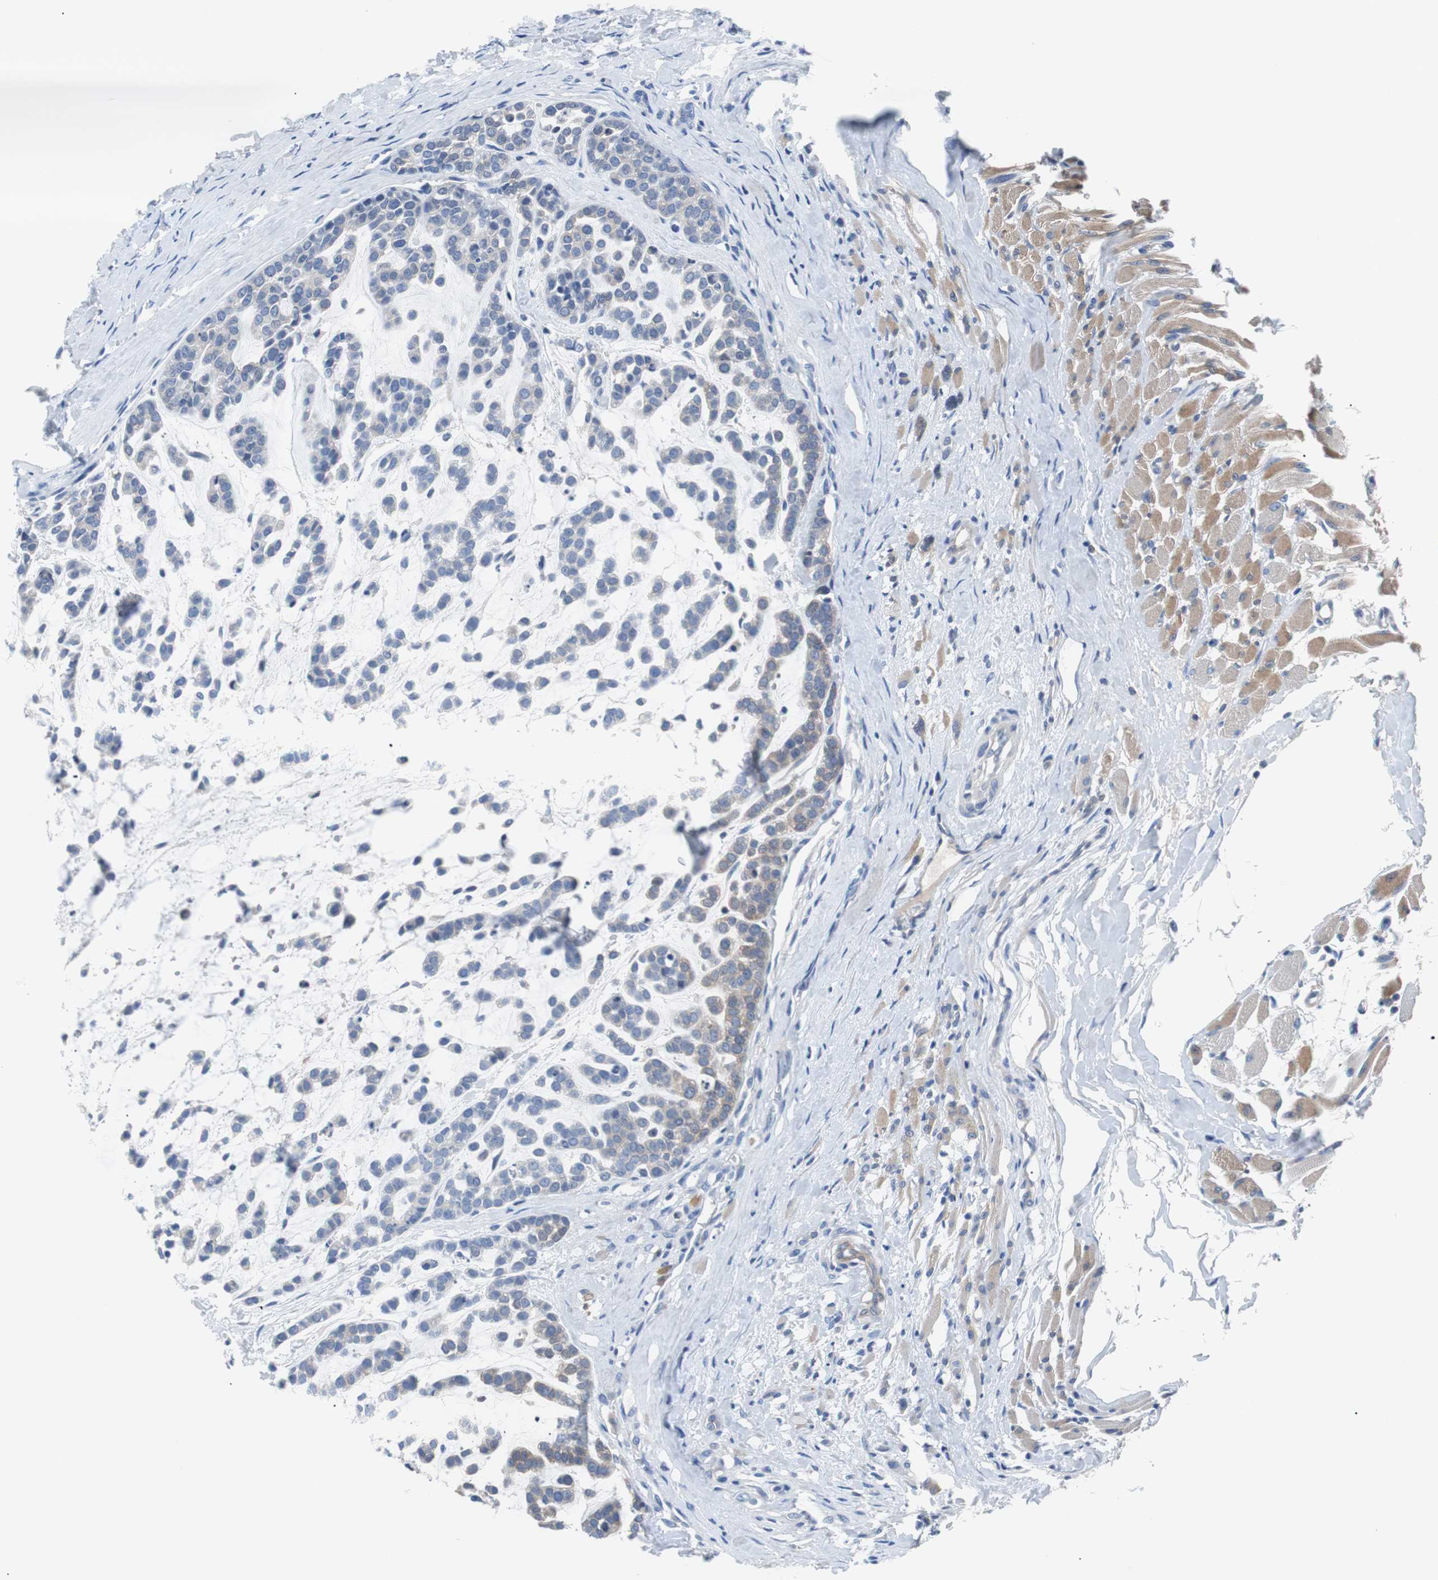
{"staining": {"intensity": "weak", "quantity": ">75%", "location": "cytoplasmic/membranous"}, "tissue": "head and neck cancer", "cell_type": "Tumor cells", "image_type": "cancer", "snomed": [{"axis": "morphology", "description": "Adenocarcinoma, NOS"}, {"axis": "morphology", "description": "Adenoma, NOS"}, {"axis": "topography", "description": "Head-Neck"}], "caption": "IHC micrograph of neoplastic tissue: human head and neck cancer (adenocarcinoma) stained using IHC reveals low levels of weak protein expression localized specifically in the cytoplasmic/membranous of tumor cells, appearing as a cytoplasmic/membranous brown color.", "gene": "EEF2K", "patient": {"sex": "female", "age": 55}}